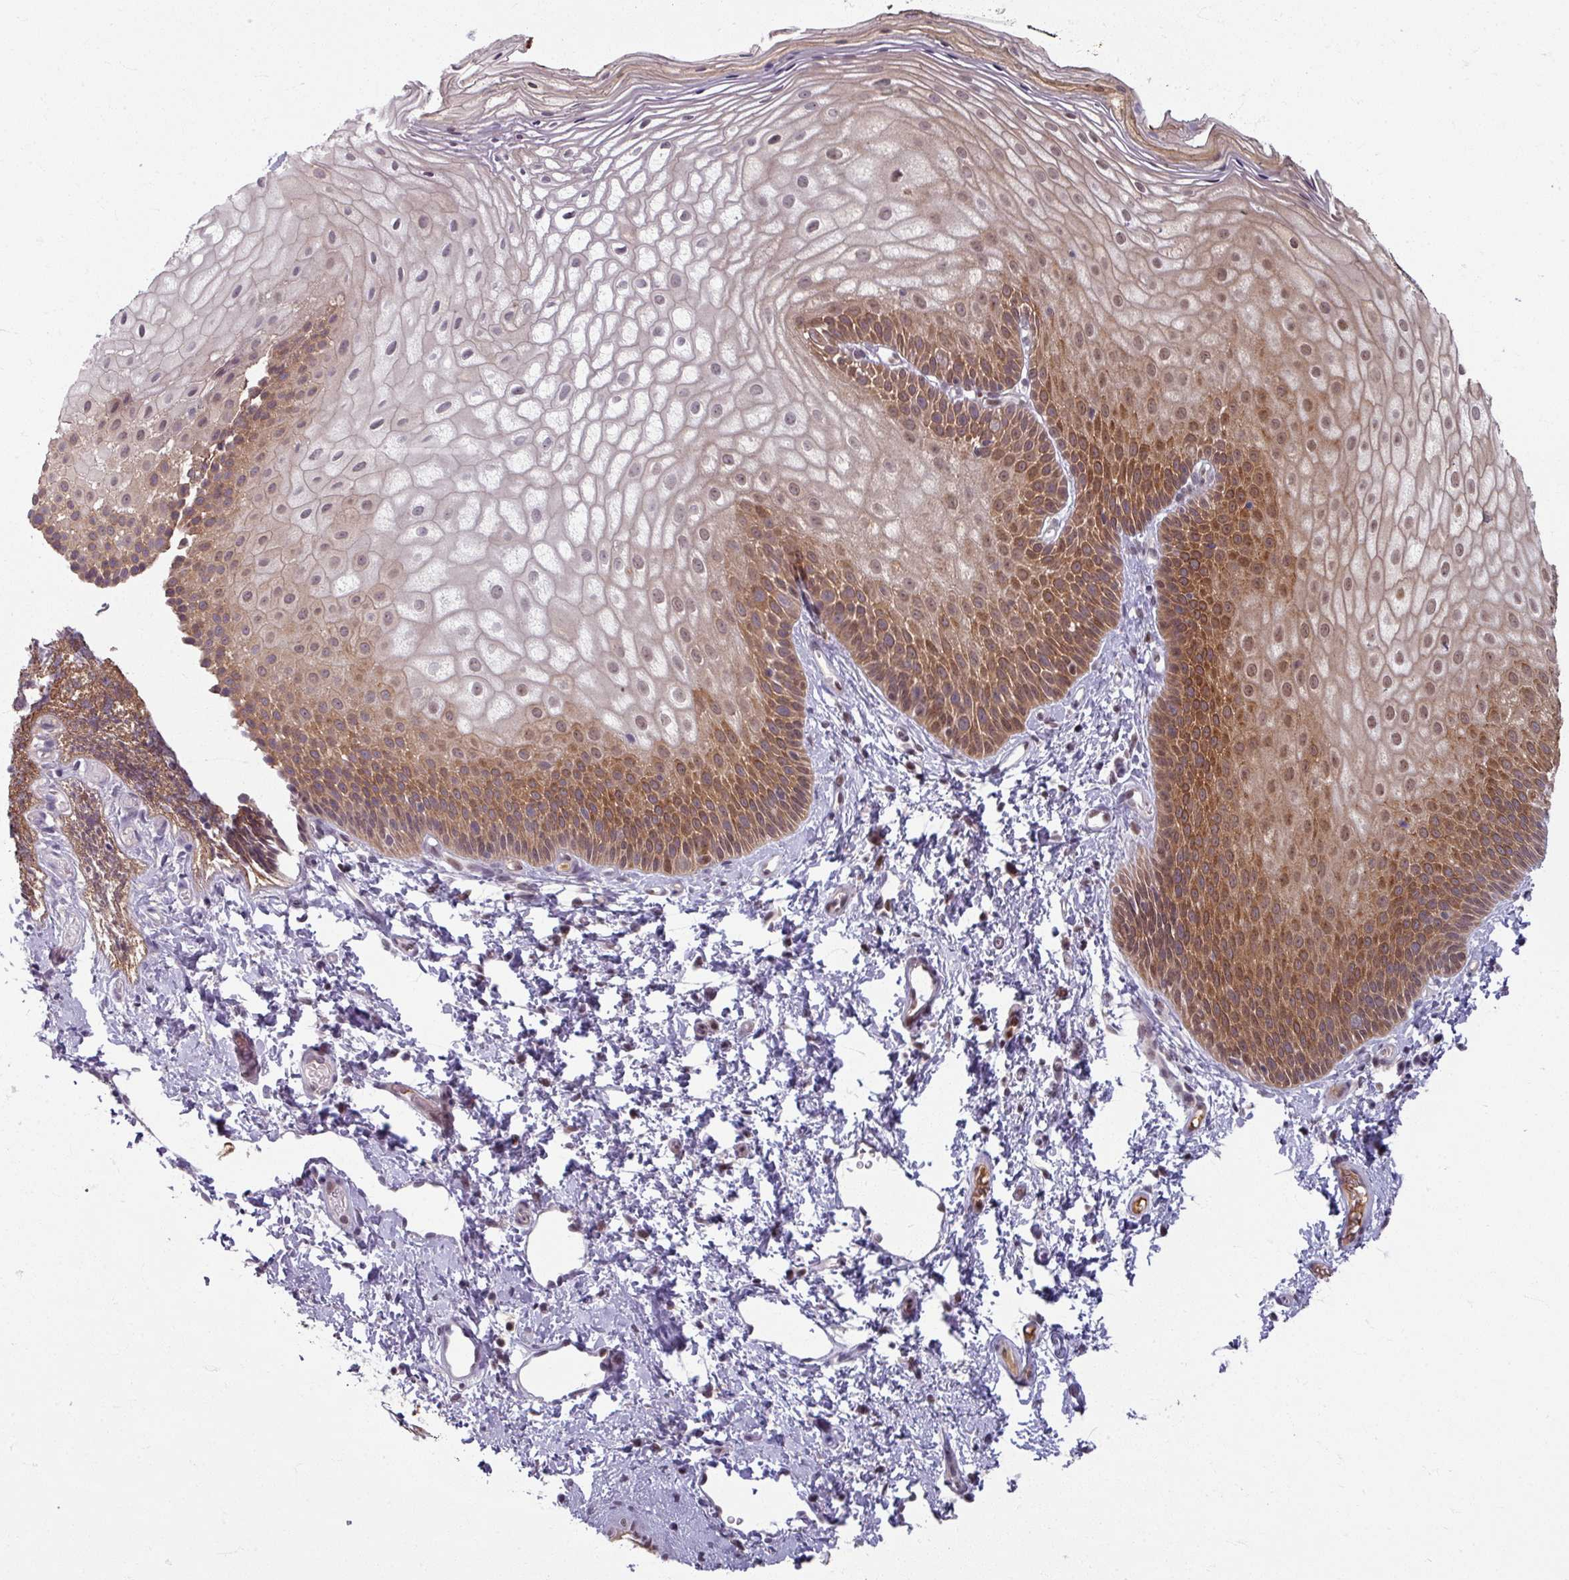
{"staining": {"intensity": "moderate", "quantity": ">75%", "location": "cytoplasmic/membranous,nuclear"}, "tissue": "skin", "cell_type": "Epidermal cells", "image_type": "normal", "snomed": [{"axis": "morphology", "description": "Normal tissue, NOS"}, {"axis": "topography", "description": "Anal"}], "caption": "Normal skin displays moderate cytoplasmic/membranous,nuclear positivity in approximately >75% of epidermal cells The staining is performed using DAB (3,3'-diaminobenzidine) brown chromogen to label protein expression. The nuclei are counter-stained blue using hematoxylin..", "gene": "KLC3", "patient": {"sex": "female", "age": 40}}